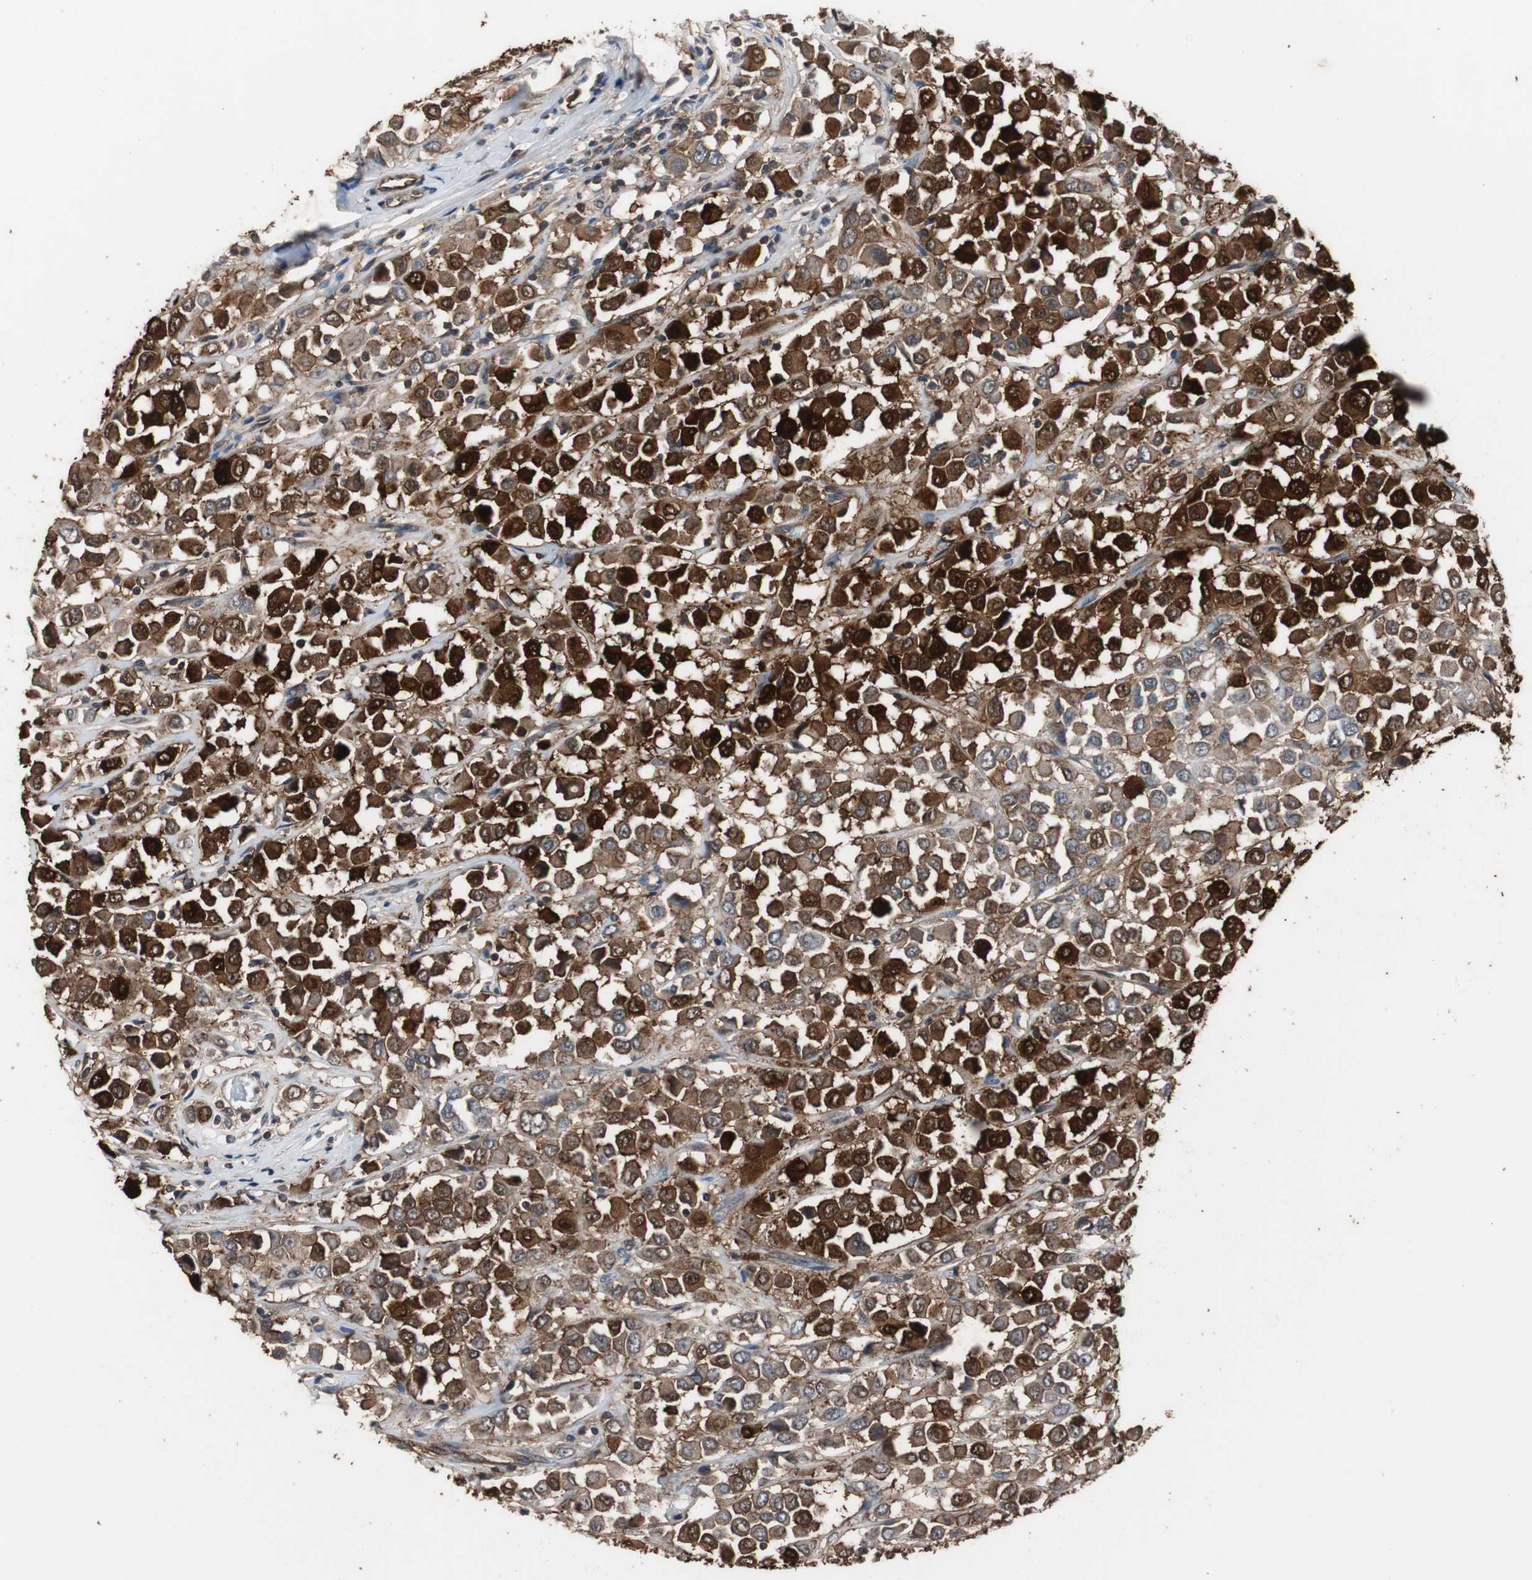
{"staining": {"intensity": "strong", "quantity": ">75%", "location": "cytoplasmic/membranous,nuclear"}, "tissue": "breast cancer", "cell_type": "Tumor cells", "image_type": "cancer", "snomed": [{"axis": "morphology", "description": "Duct carcinoma"}, {"axis": "topography", "description": "Breast"}], "caption": "This is a micrograph of immunohistochemistry (IHC) staining of breast cancer (intraductal carcinoma), which shows strong positivity in the cytoplasmic/membranous and nuclear of tumor cells.", "gene": "NDRG1", "patient": {"sex": "female", "age": 61}}